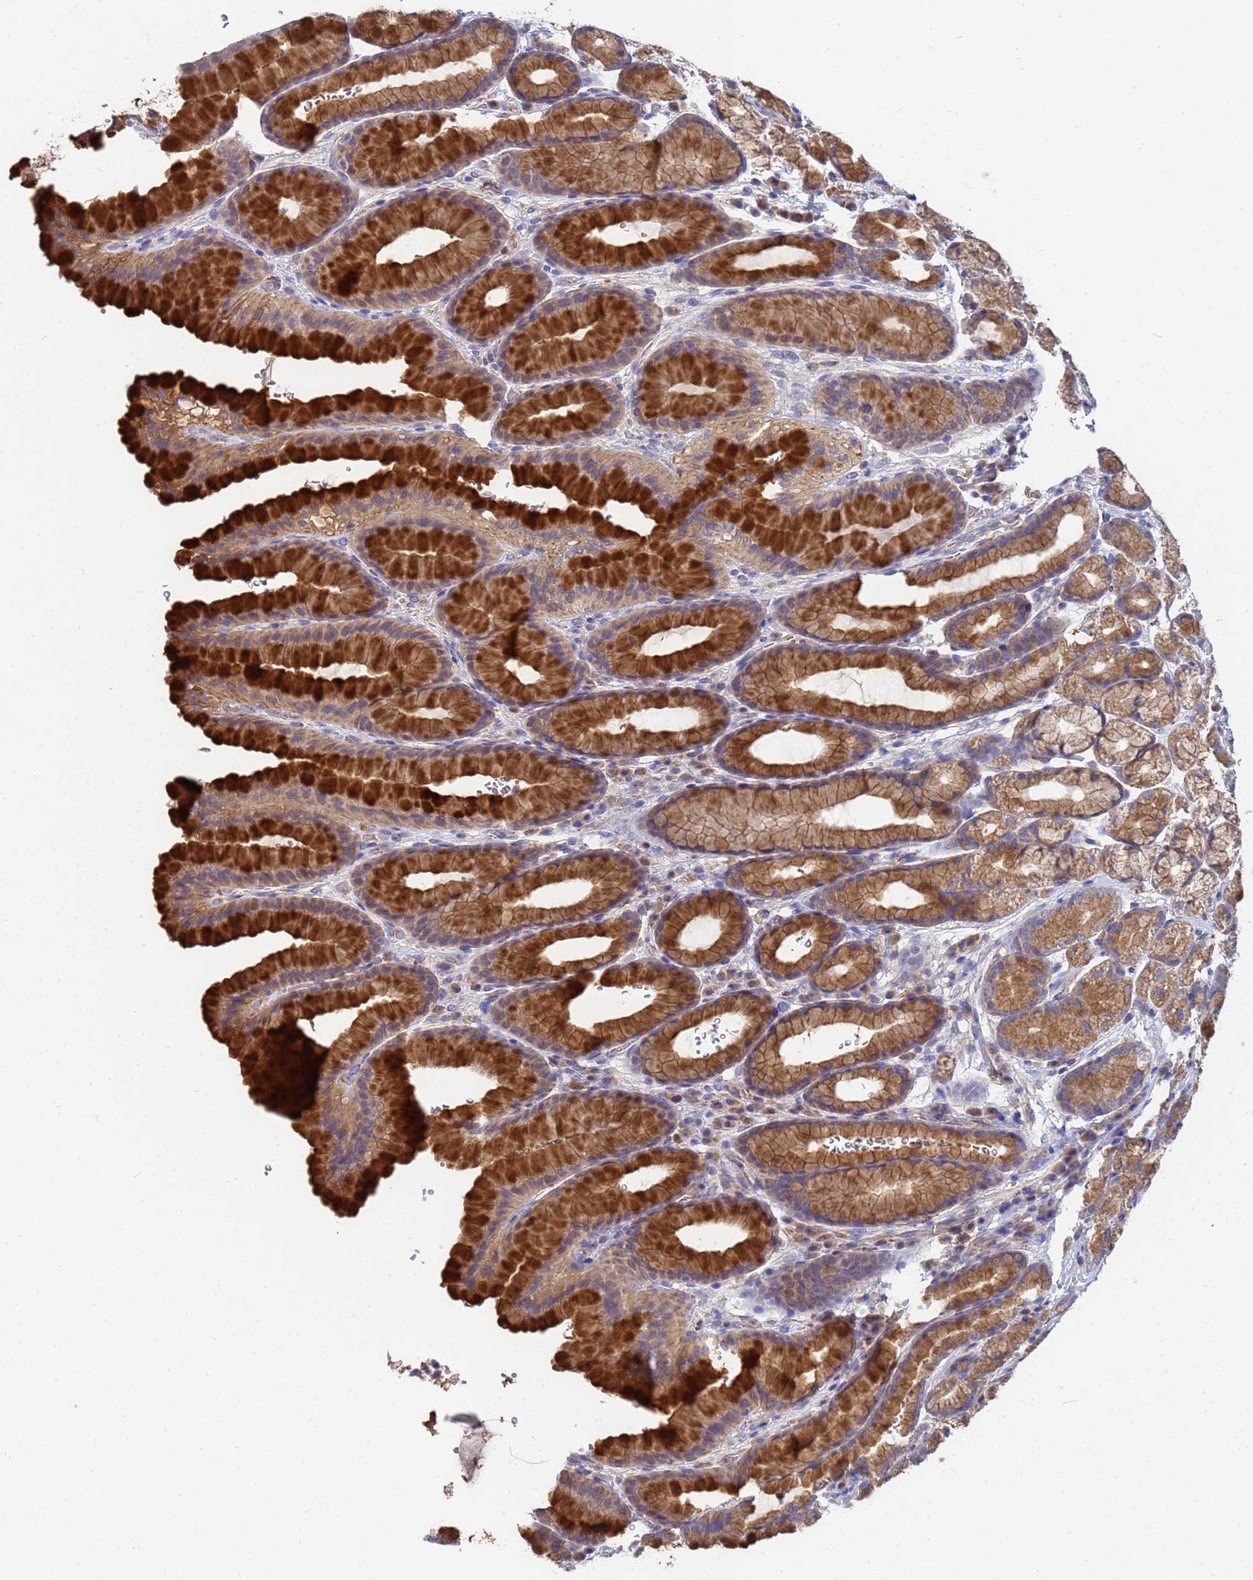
{"staining": {"intensity": "strong", "quantity": ">75%", "location": "cytoplasmic/membranous"}, "tissue": "stomach", "cell_type": "Glandular cells", "image_type": "normal", "snomed": [{"axis": "morphology", "description": "Normal tissue, NOS"}, {"axis": "morphology", "description": "Adenocarcinoma, NOS"}, {"axis": "topography", "description": "Stomach"}], "caption": "This photomicrograph demonstrates benign stomach stained with immunohistochemistry (IHC) to label a protein in brown. The cytoplasmic/membranous of glandular cells show strong positivity for the protein. Nuclei are counter-stained blue.", "gene": "C5orf34", "patient": {"sex": "male", "age": 57}}